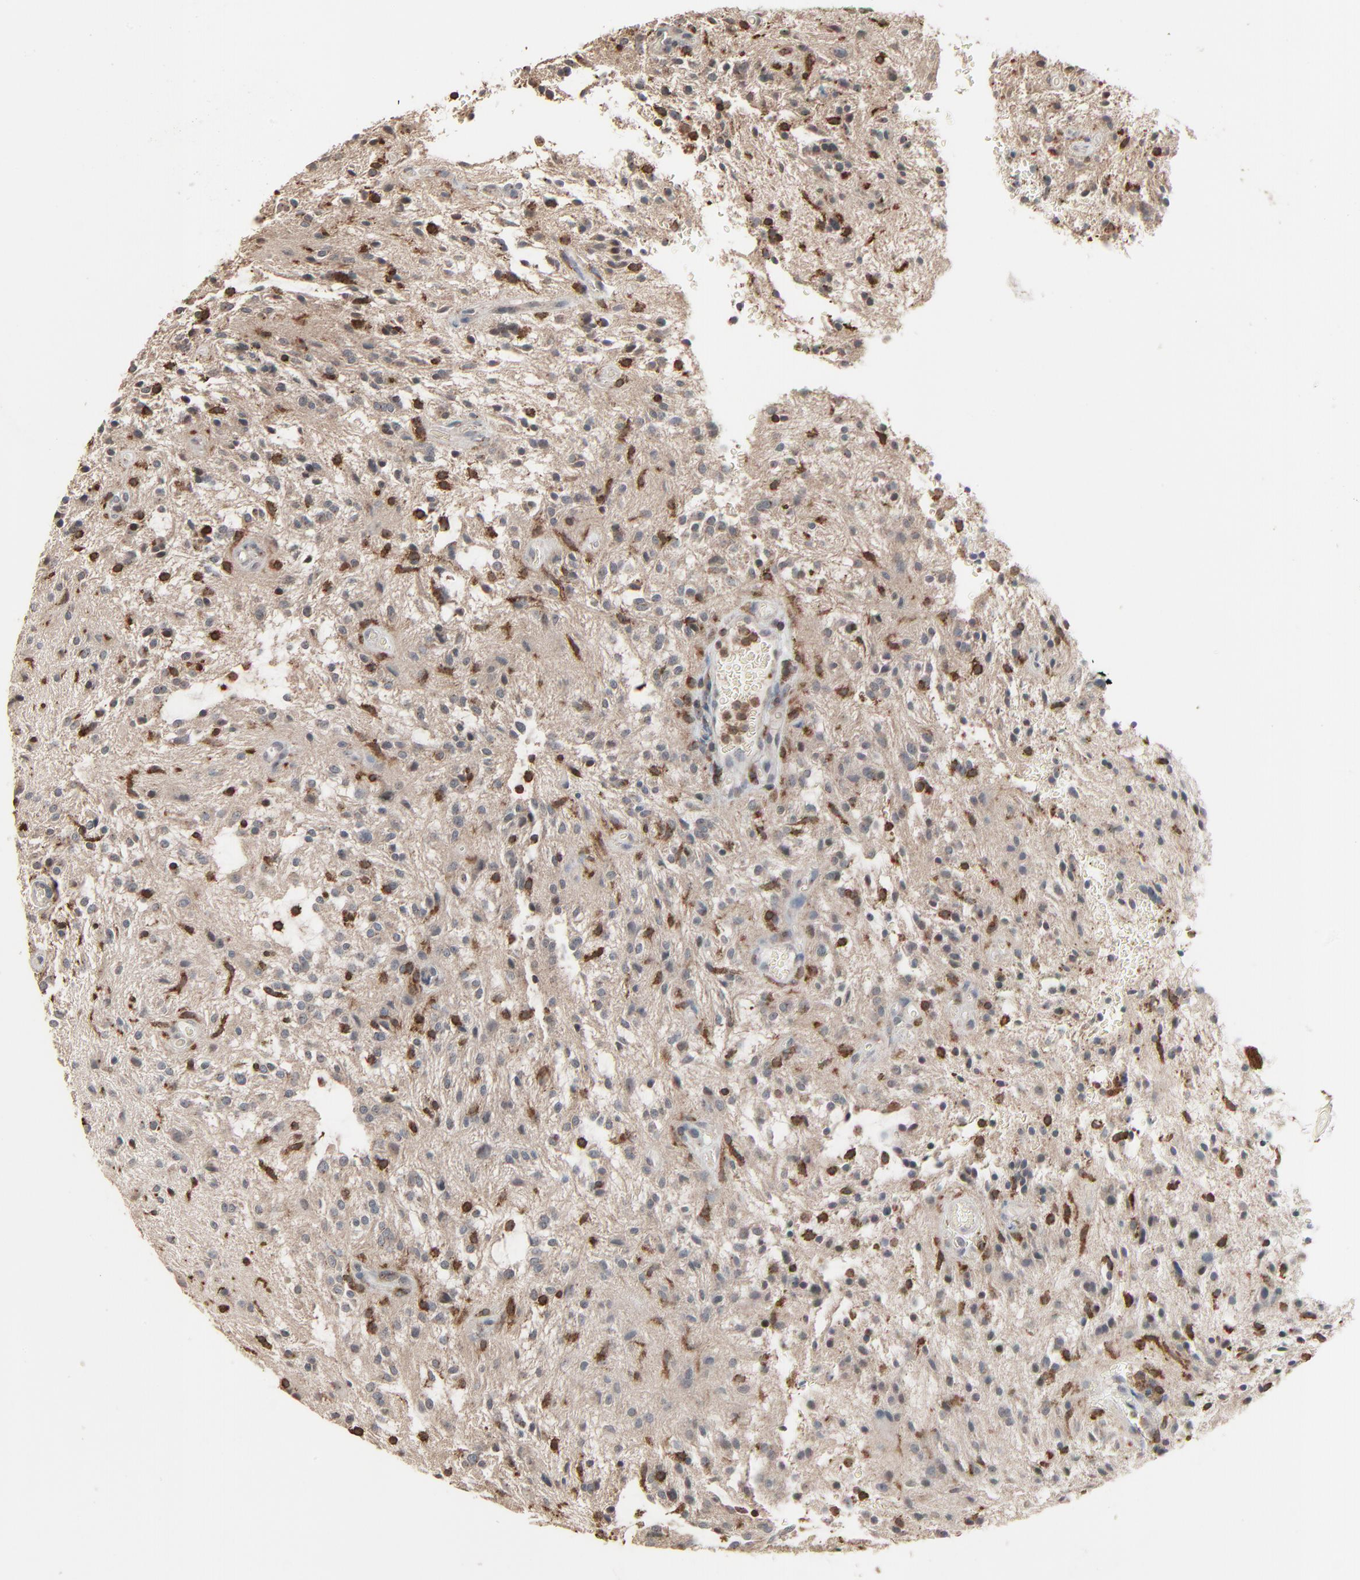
{"staining": {"intensity": "strong", "quantity": "25%-75%", "location": "cytoplasmic/membranous,nuclear"}, "tissue": "glioma", "cell_type": "Tumor cells", "image_type": "cancer", "snomed": [{"axis": "morphology", "description": "Glioma, malignant, NOS"}, {"axis": "topography", "description": "Cerebellum"}], "caption": "Malignant glioma stained with a brown dye demonstrates strong cytoplasmic/membranous and nuclear positive staining in about 25%-75% of tumor cells.", "gene": "DOCK8", "patient": {"sex": "female", "age": 10}}